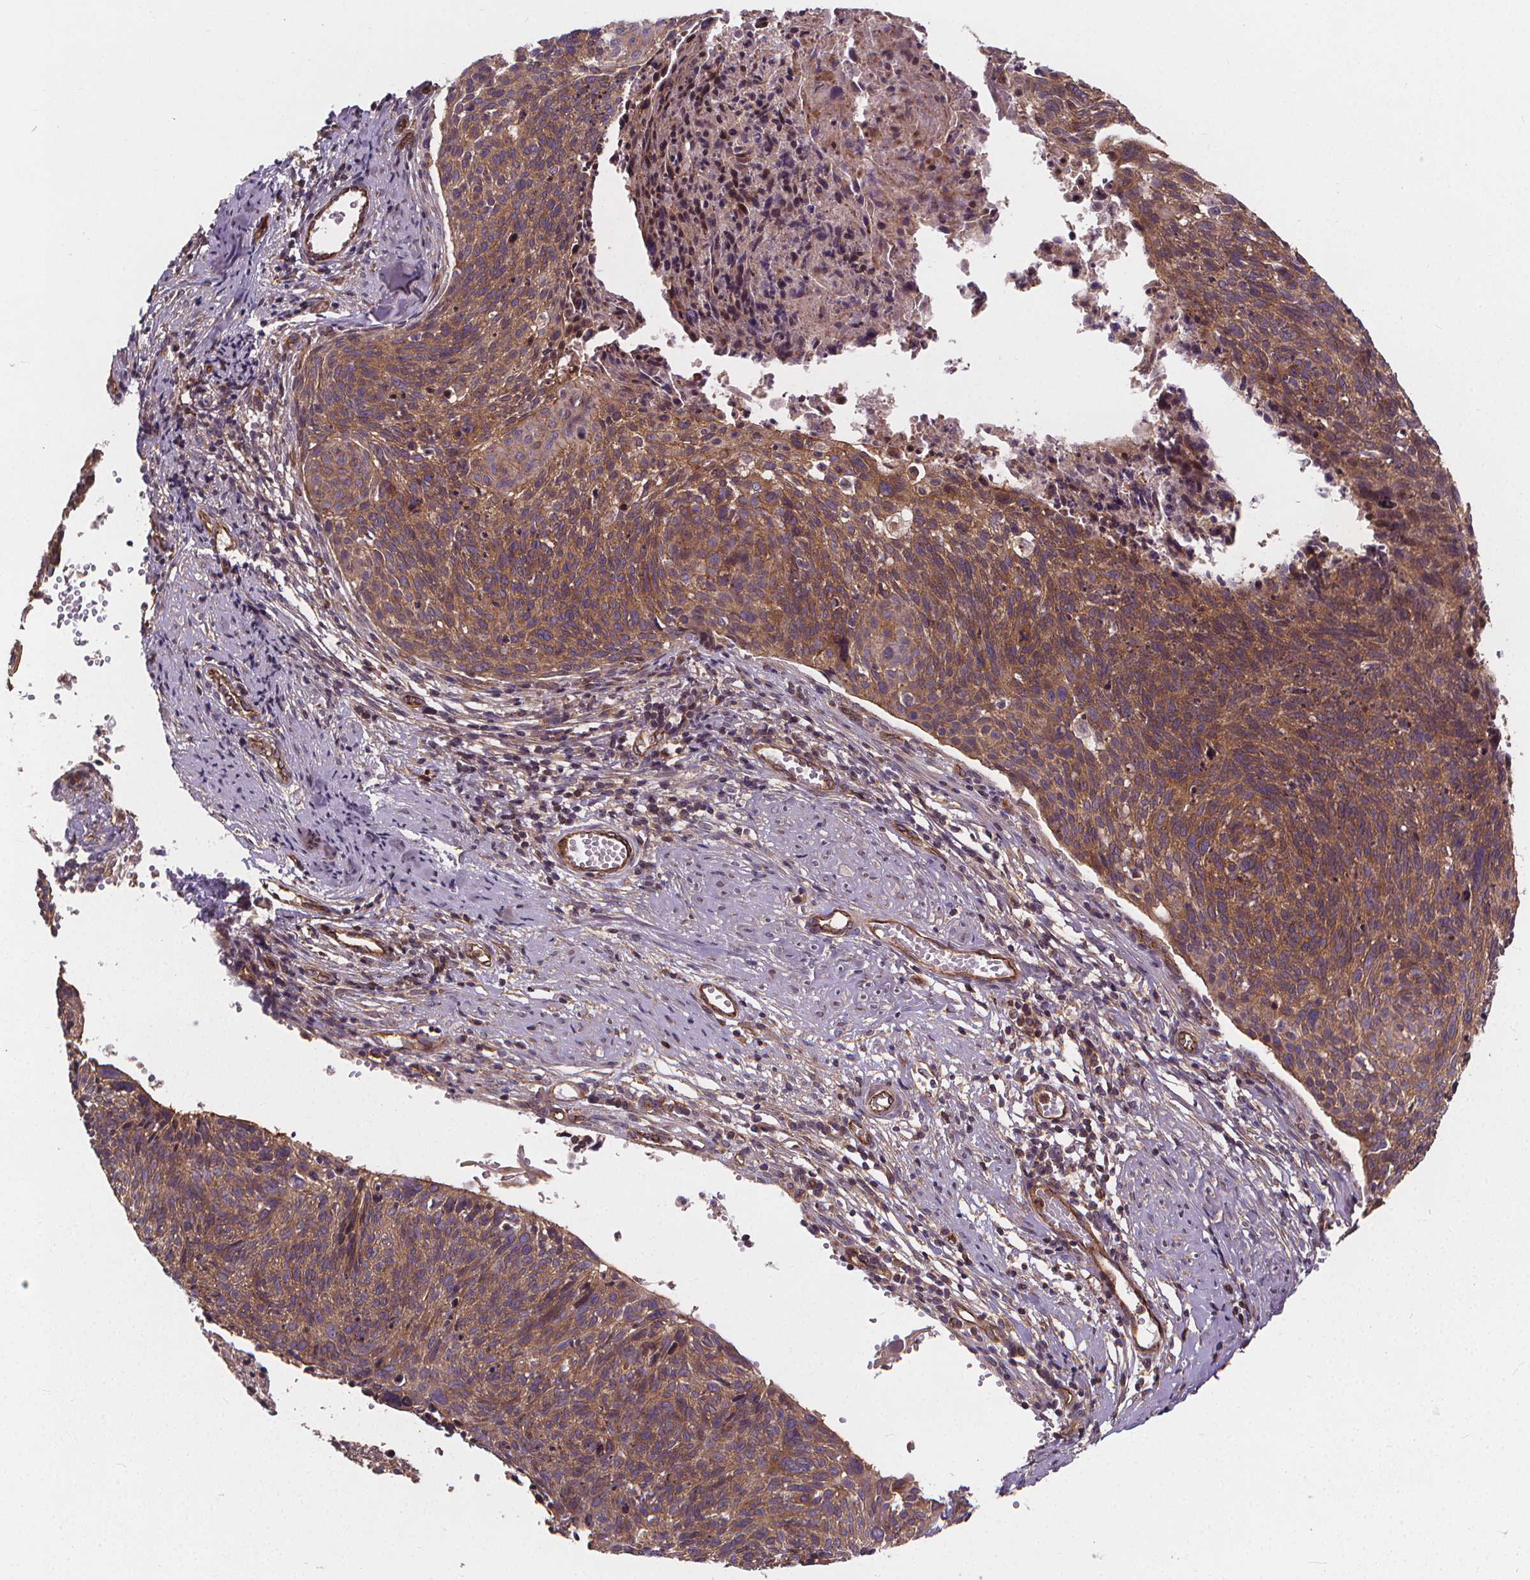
{"staining": {"intensity": "moderate", "quantity": ">75%", "location": "cytoplasmic/membranous"}, "tissue": "cervical cancer", "cell_type": "Tumor cells", "image_type": "cancer", "snomed": [{"axis": "morphology", "description": "Squamous cell carcinoma, NOS"}, {"axis": "topography", "description": "Cervix"}], "caption": "A histopathology image of human squamous cell carcinoma (cervical) stained for a protein exhibits moderate cytoplasmic/membranous brown staining in tumor cells.", "gene": "CLINT1", "patient": {"sex": "female", "age": 49}}